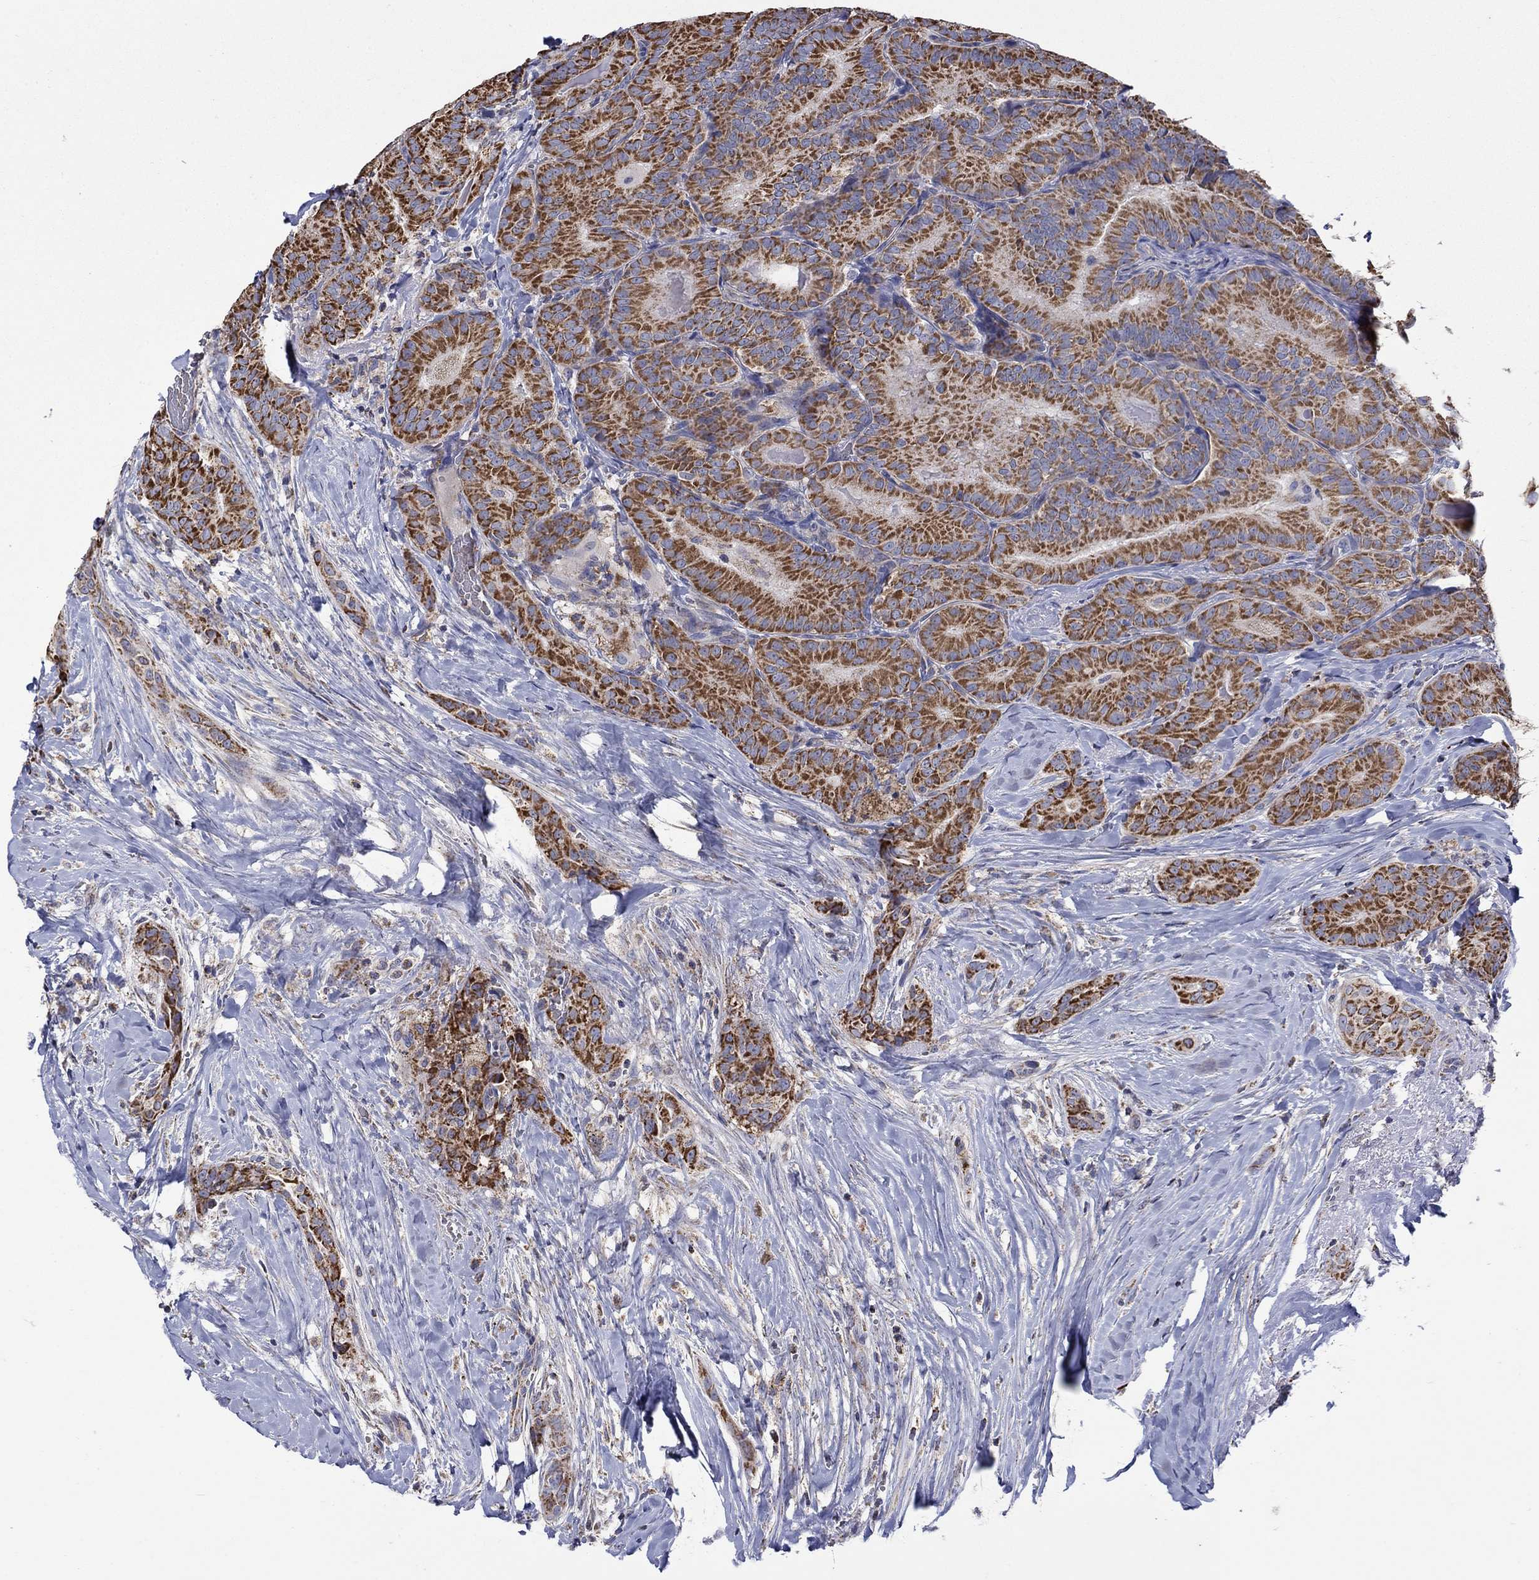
{"staining": {"intensity": "strong", "quantity": ">75%", "location": "cytoplasmic/membranous"}, "tissue": "thyroid cancer", "cell_type": "Tumor cells", "image_type": "cancer", "snomed": [{"axis": "morphology", "description": "Papillary adenocarcinoma, NOS"}, {"axis": "topography", "description": "Thyroid gland"}], "caption": "Protein staining reveals strong cytoplasmic/membranous expression in about >75% of tumor cells in thyroid cancer (papillary adenocarcinoma).", "gene": "HPS5", "patient": {"sex": "male", "age": 61}}